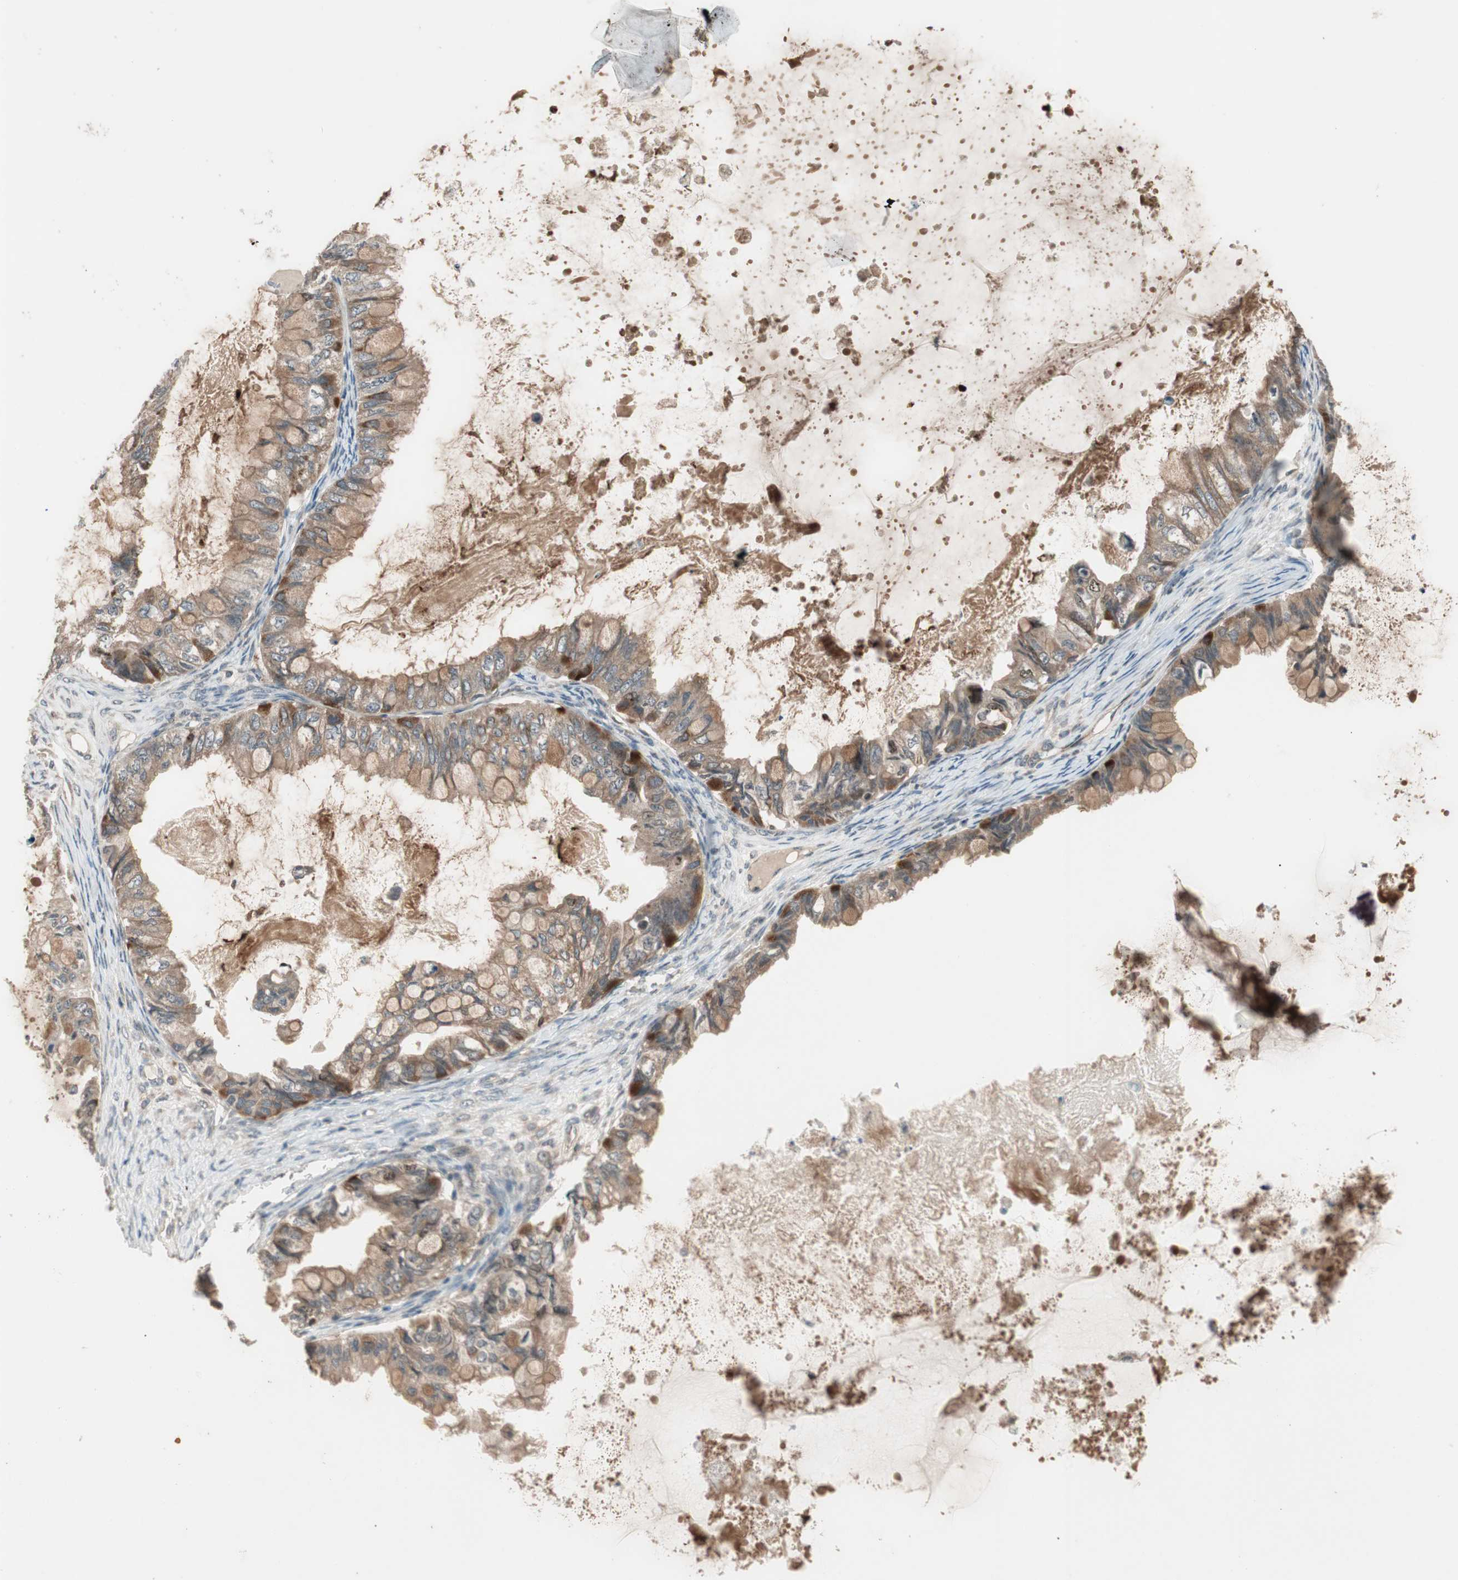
{"staining": {"intensity": "weak", "quantity": ">75%", "location": "cytoplasmic/membranous"}, "tissue": "ovarian cancer", "cell_type": "Tumor cells", "image_type": "cancer", "snomed": [{"axis": "morphology", "description": "Cystadenocarcinoma, mucinous, NOS"}, {"axis": "topography", "description": "Ovary"}], "caption": "Ovarian mucinous cystadenocarcinoma tissue shows weak cytoplasmic/membranous positivity in approximately >75% of tumor cells, visualized by immunohistochemistry.", "gene": "ATP6AP2", "patient": {"sex": "female", "age": 80}}